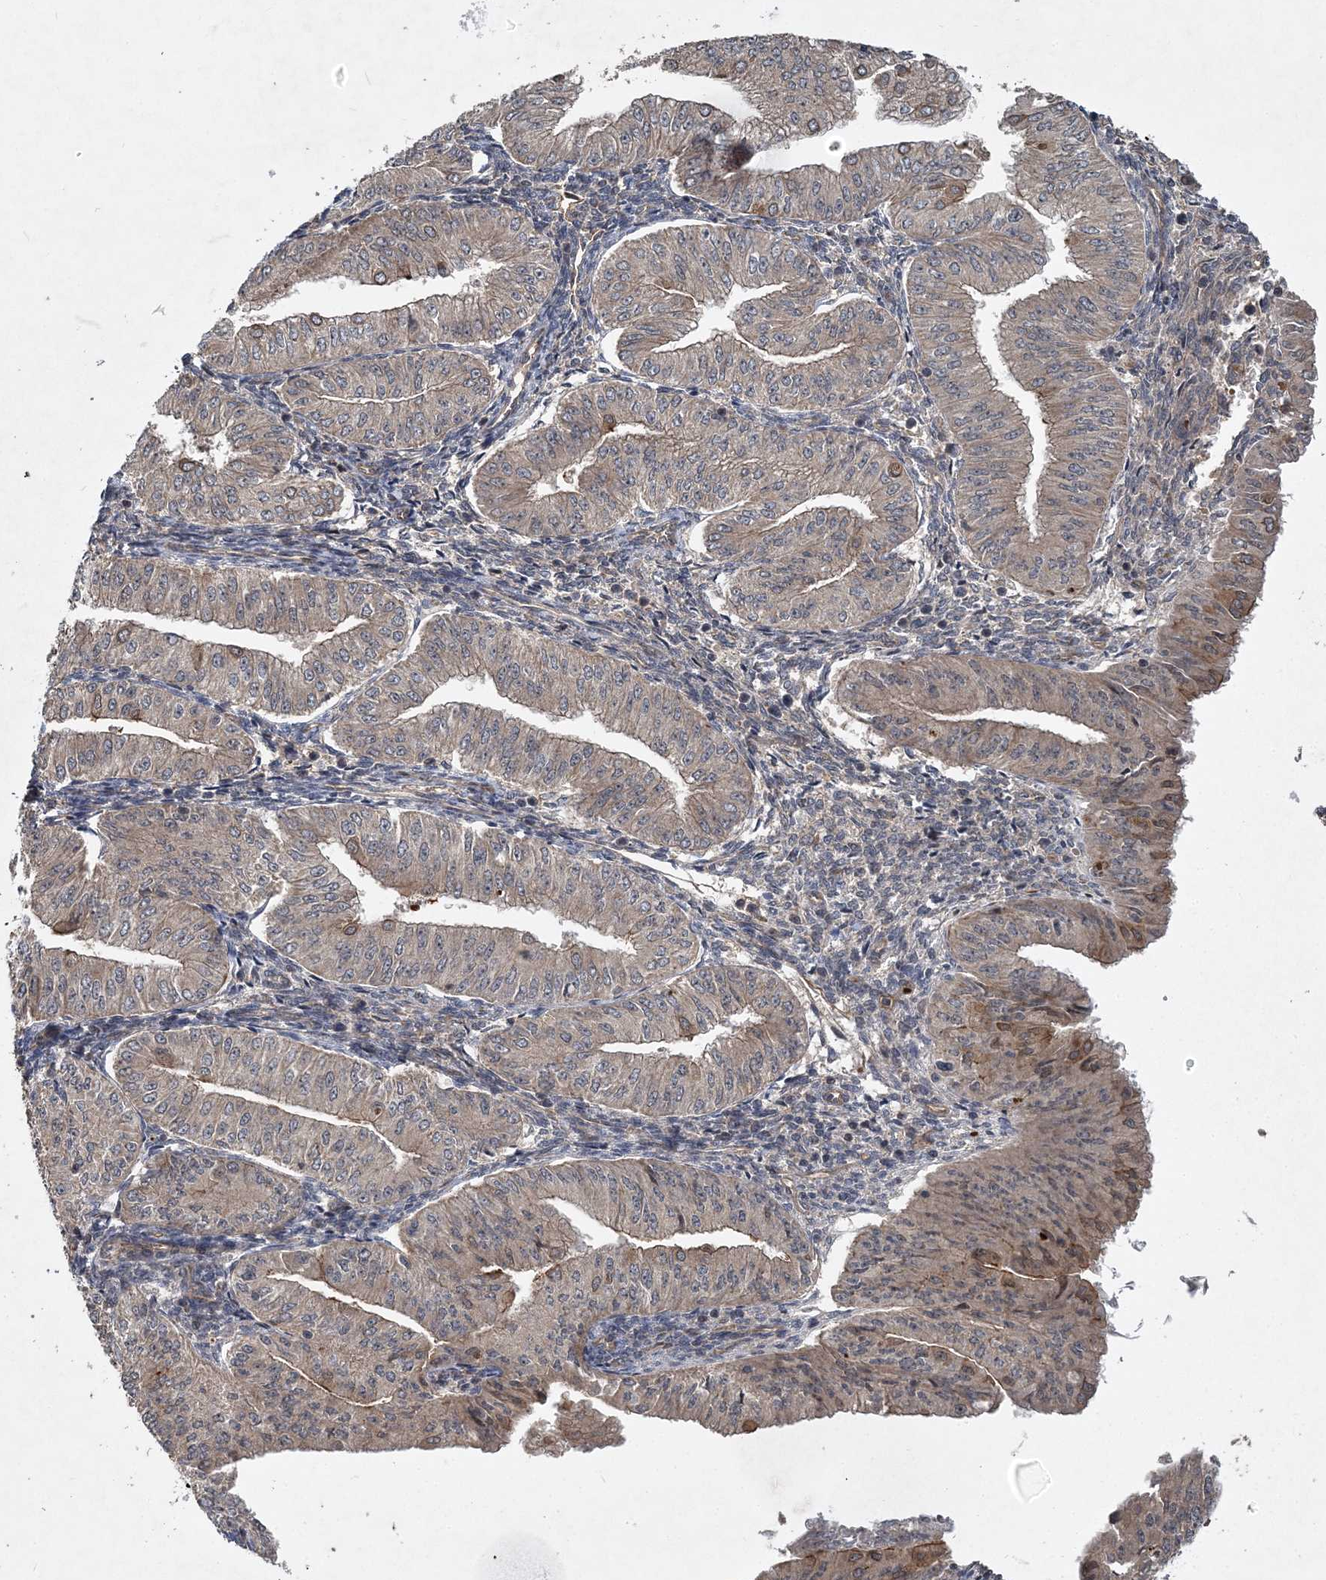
{"staining": {"intensity": "weak", "quantity": "25%-75%", "location": "cytoplasmic/membranous"}, "tissue": "endometrial cancer", "cell_type": "Tumor cells", "image_type": "cancer", "snomed": [{"axis": "morphology", "description": "Normal tissue, NOS"}, {"axis": "morphology", "description": "Adenocarcinoma, NOS"}, {"axis": "topography", "description": "Endometrium"}], "caption": "Protein staining shows weak cytoplasmic/membranous staining in about 25%-75% of tumor cells in endometrial adenocarcinoma.", "gene": "HYCC2", "patient": {"sex": "female", "age": 53}}